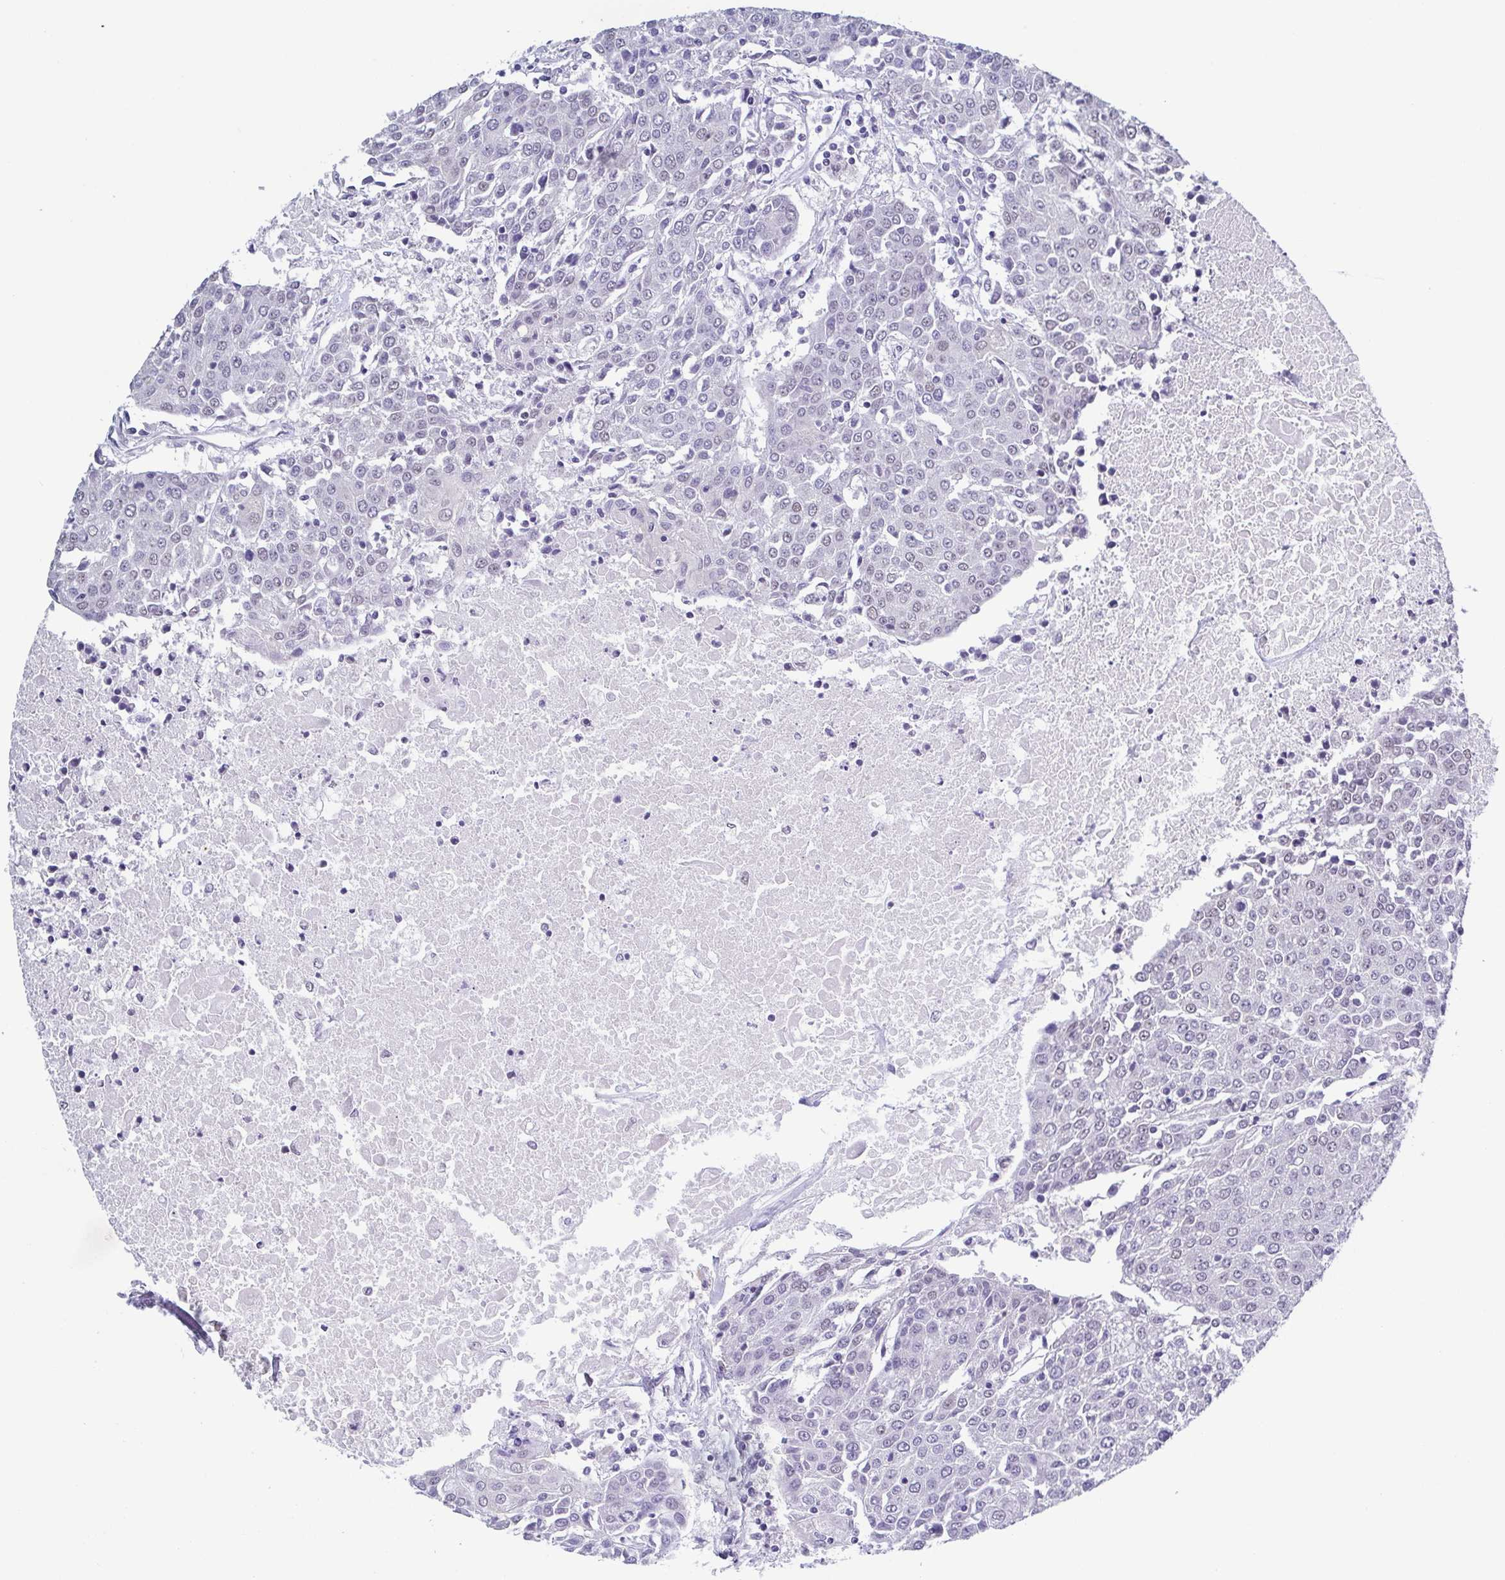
{"staining": {"intensity": "negative", "quantity": "none", "location": "none"}, "tissue": "urothelial cancer", "cell_type": "Tumor cells", "image_type": "cancer", "snomed": [{"axis": "morphology", "description": "Urothelial carcinoma, High grade"}, {"axis": "topography", "description": "Urinary bladder"}], "caption": "Urothelial carcinoma (high-grade) was stained to show a protein in brown. There is no significant staining in tumor cells.", "gene": "TMEM92", "patient": {"sex": "female", "age": 85}}